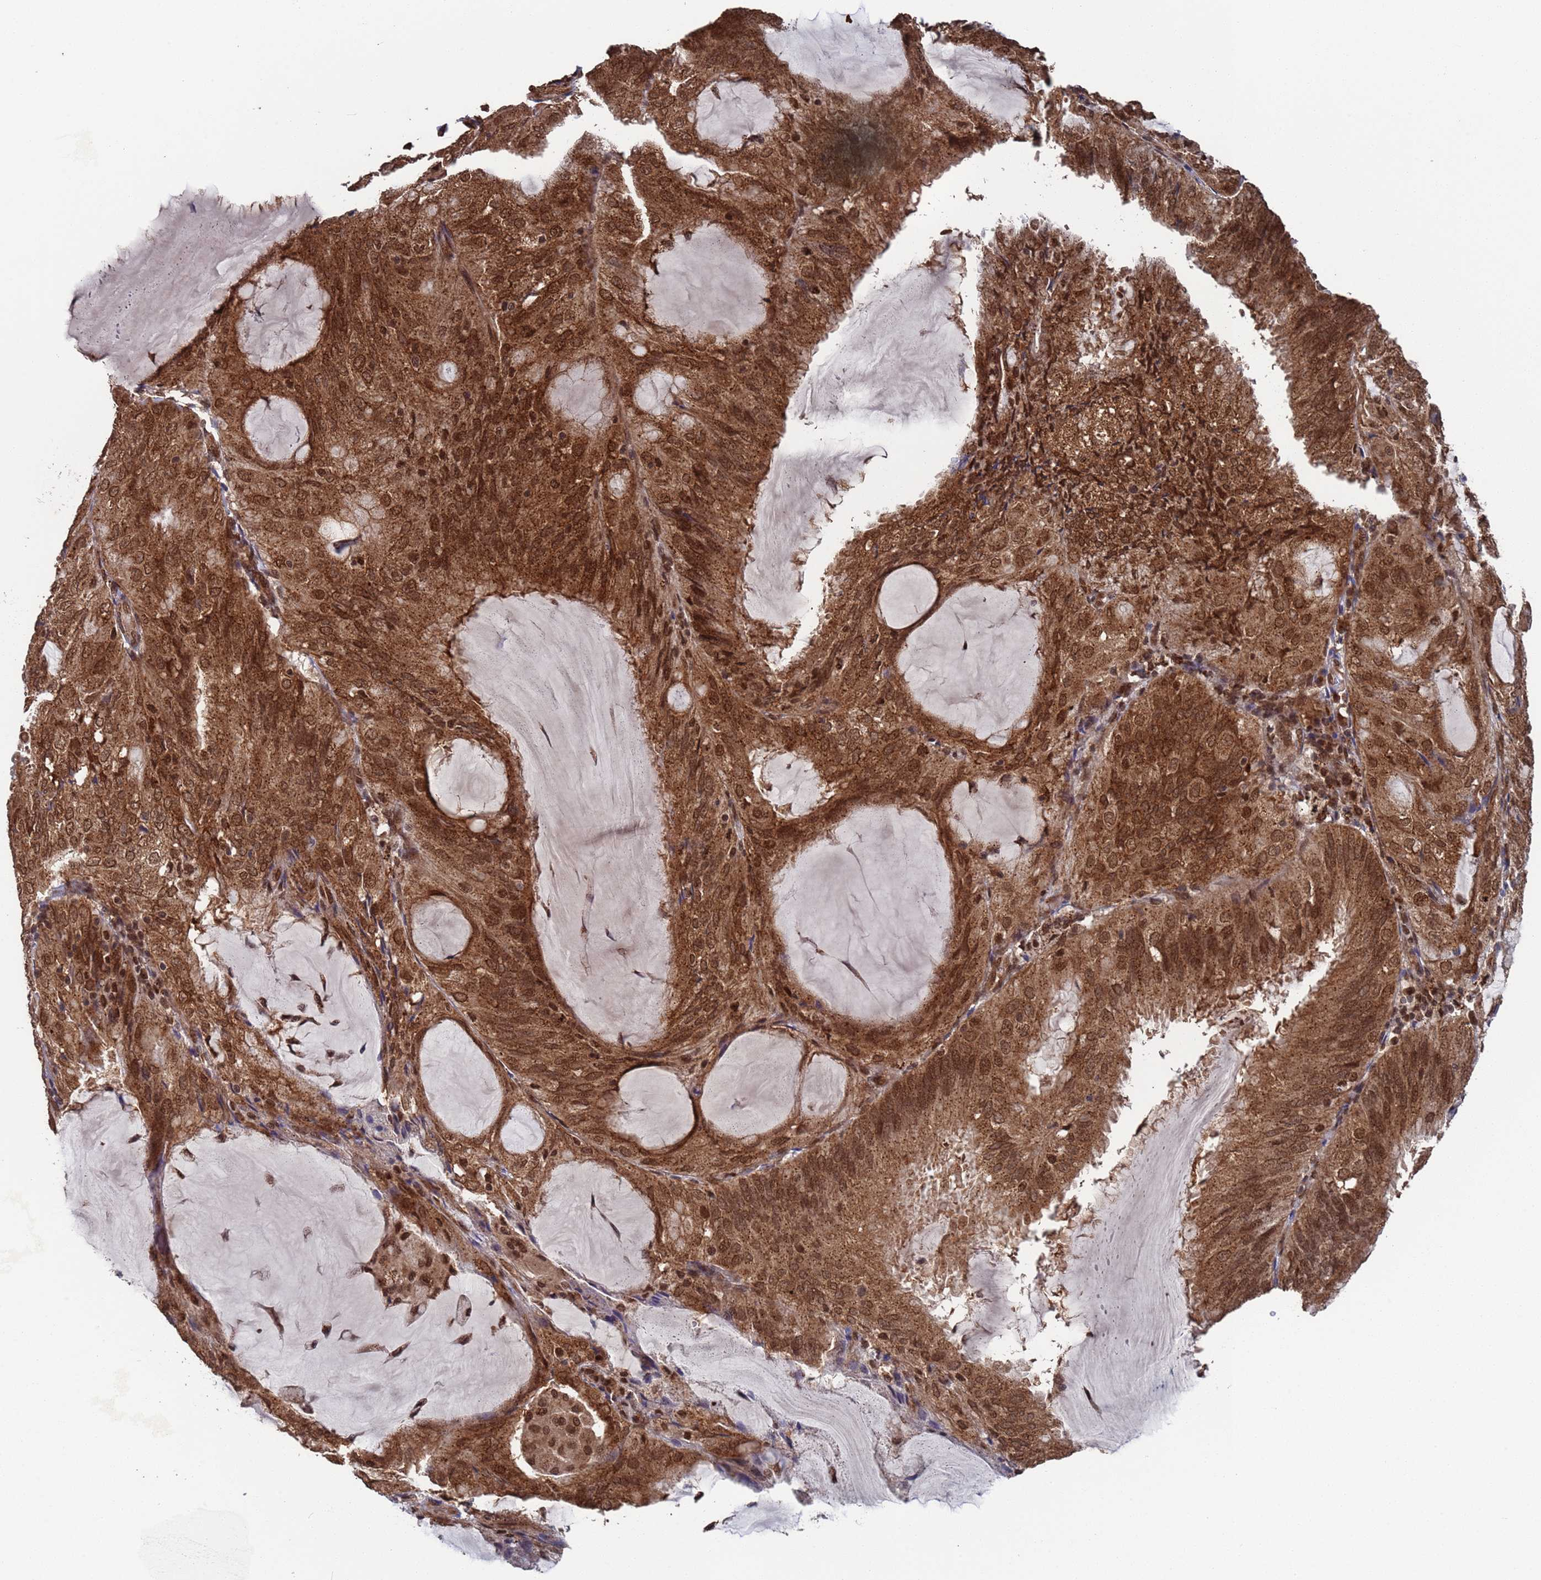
{"staining": {"intensity": "strong", "quantity": ">75%", "location": "cytoplasmic/membranous,nuclear"}, "tissue": "endometrial cancer", "cell_type": "Tumor cells", "image_type": "cancer", "snomed": [{"axis": "morphology", "description": "Adenocarcinoma, NOS"}, {"axis": "topography", "description": "Endometrium"}], "caption": "A photomicrograph of endometrial cancer stained for a protein displays strong cytoplasmic/membranous and nuclear brown staining in tumor cells.", "gene": "FUBP3", "patient": {"sex": "female", "age": 81}}